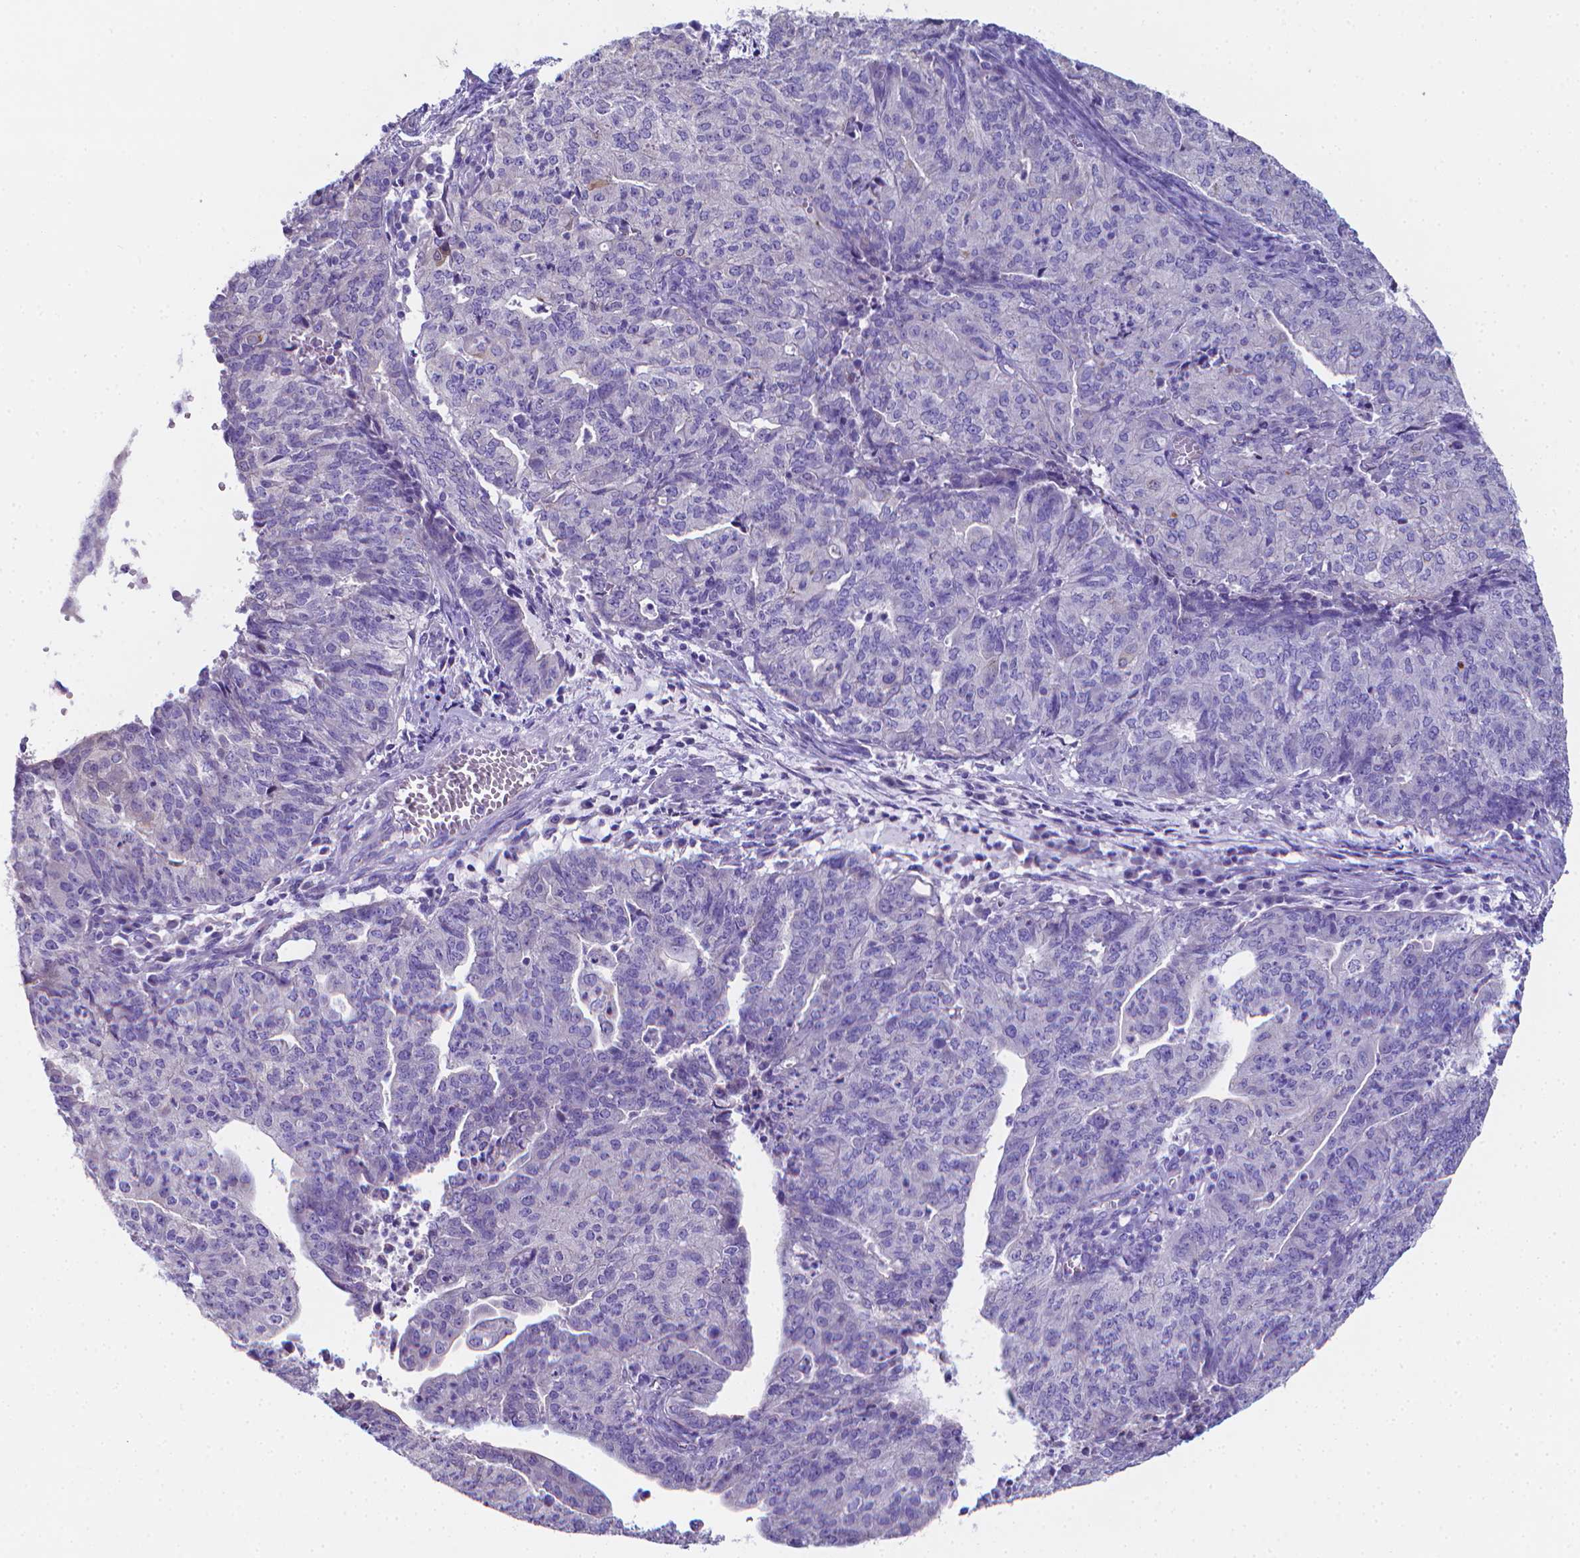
{"staining": {"intensity": "negative", "quantity": "none", "location": "none"}, "tissue": "endometrial cancer", "cell_type": "Tumor cells", "image_type": "cancer", "snomed": [{"axis": "morphology", "description": "Adenocarcinoma, NOS"}, {"axis": "topography", "description": "Endometrium"}], "caption": "Immunohistochemistry (IHC) photomicrograph of neoplastic tissue: human endometrial adenocarcinoma stained with DAB (3,3'-diaminobenzidine) exhibits no significant protein staining in tumor cells.", "gene": "LRRC73", "patient": {"sex": "female", "age": 82}}